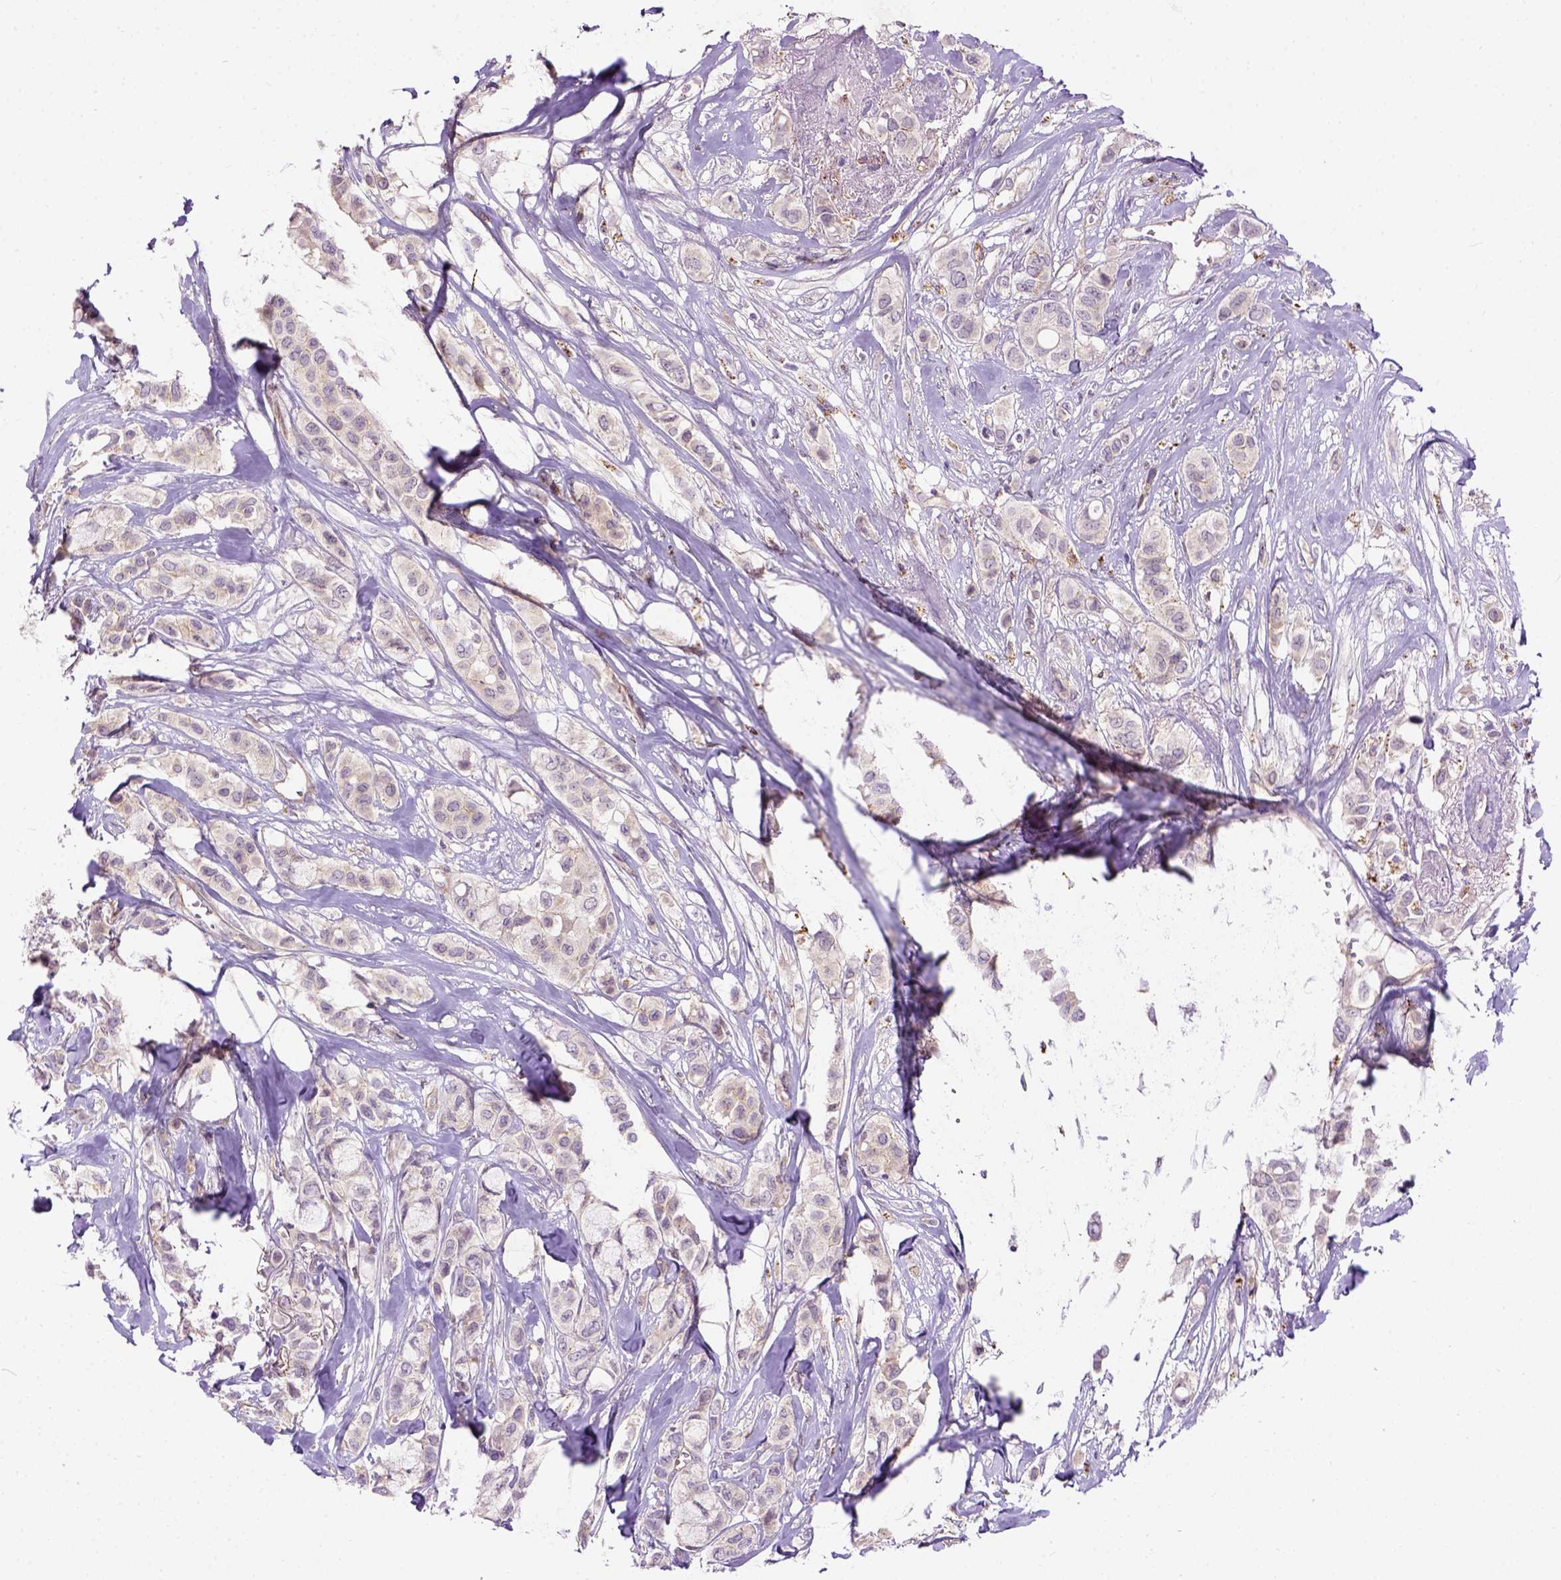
{"staining": {"intensity": "negative", "quantity": "none", "location": "none"}, "tissue": "breast cancer", "cell_type": "Tumor cells", "image_type": "cancer", "snomed": [{"axis": "morphology", "description": "Duct carcinoma"}, {"axis": "topography", "description": "Breast"}], "caption": "Immunohistochemistry (IHC) of breast infiltrating ductal carcinoma exhibits no staining in tumor cells.", "gene": "KAZN", "patient": {"sex": "female", "age": 85}}